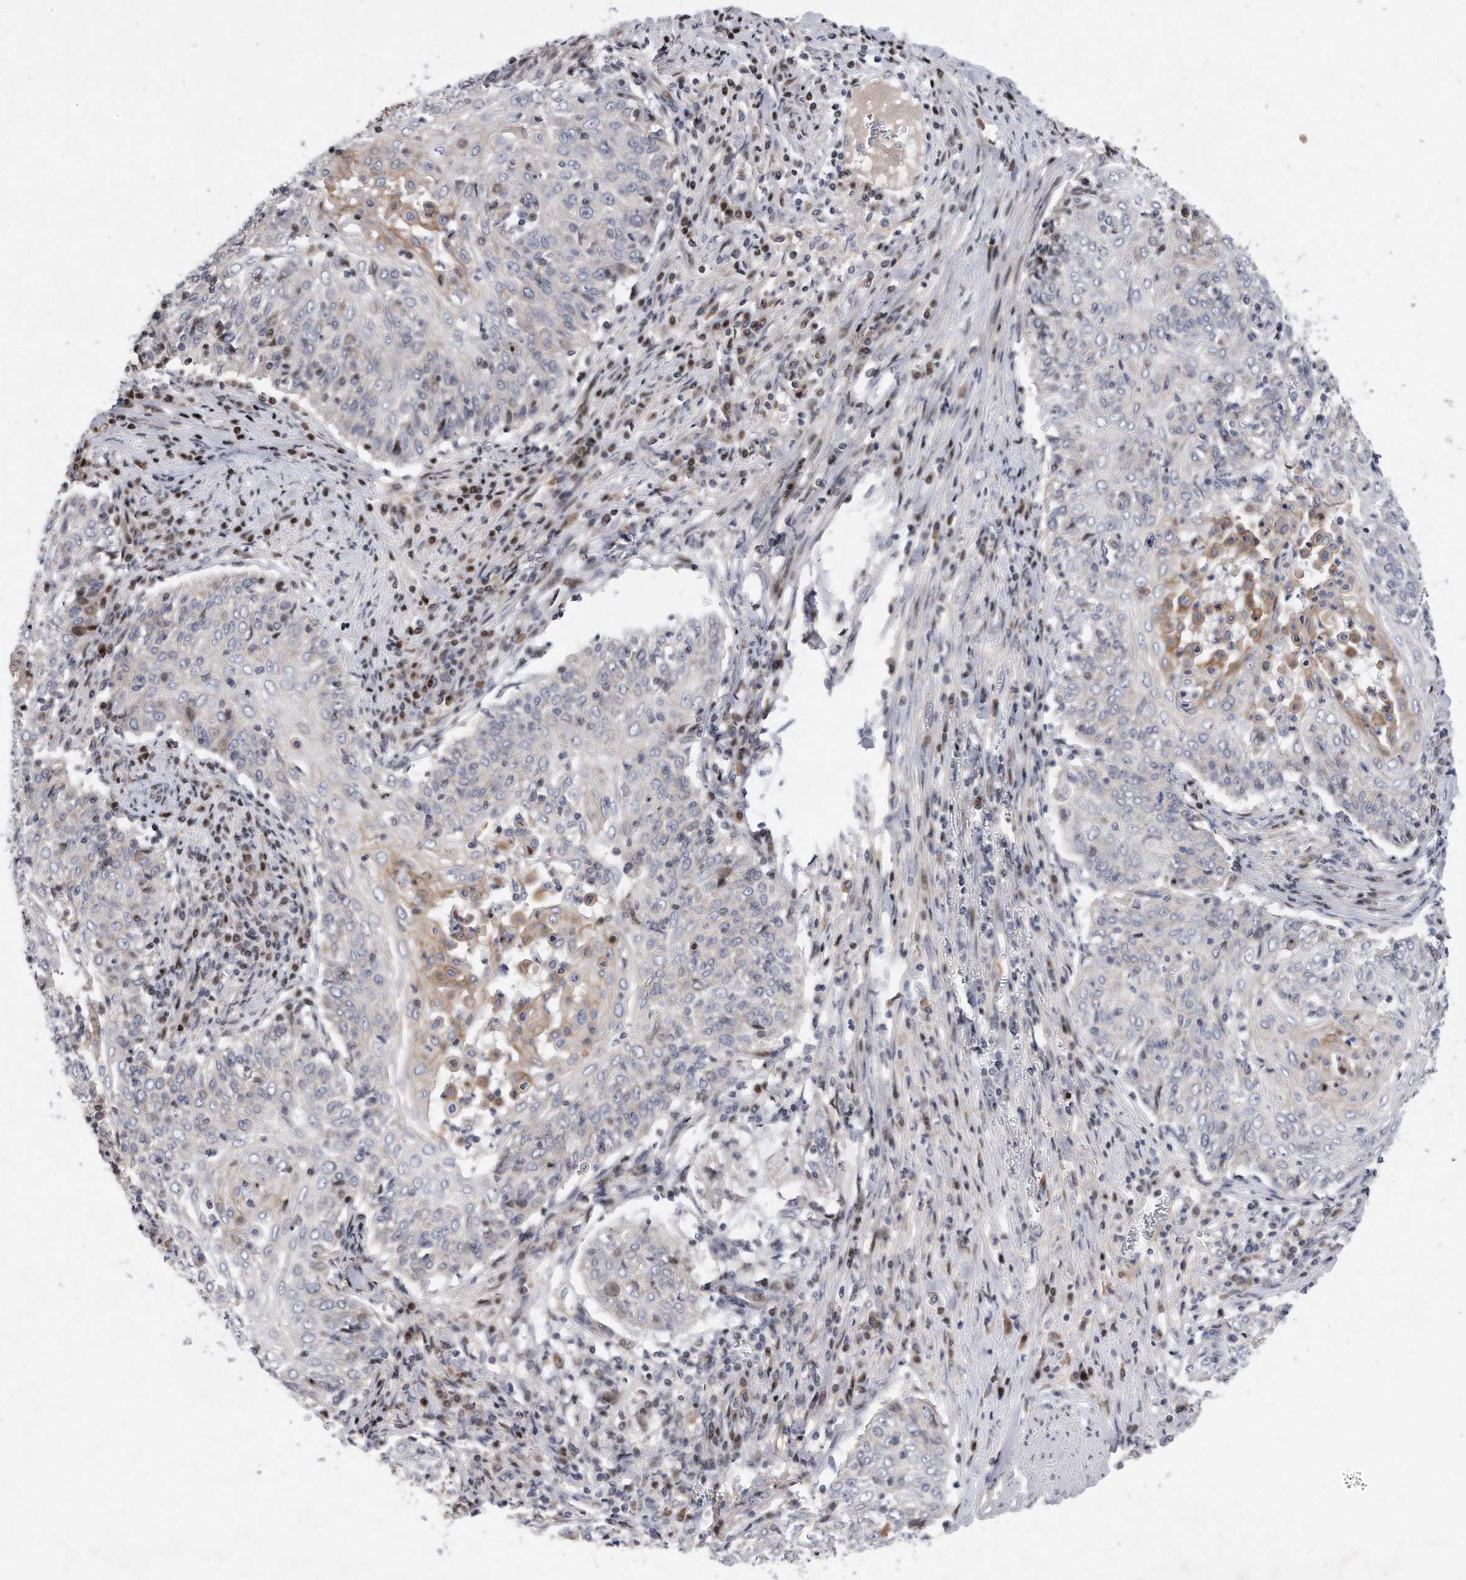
{"staining": {"intensity": "negative", "quantity": "none", "location": "none"}, "tissue": "cervical cancer", "cell_type": "Tumor cells", "image_type": "cancer", "snomed": [{"axis": "morphology", "description": "Squamous cell carcinoma, NOS"}, {"axis": "topography", "description": "Cervix"}], "caption": "Immunohistochemical staining of cervical cancer (squamous cell carcinoma) displays no significant expression in tumor cells.", "gene": "CDH12", "patient": {"sex": "female", "age": 48}}